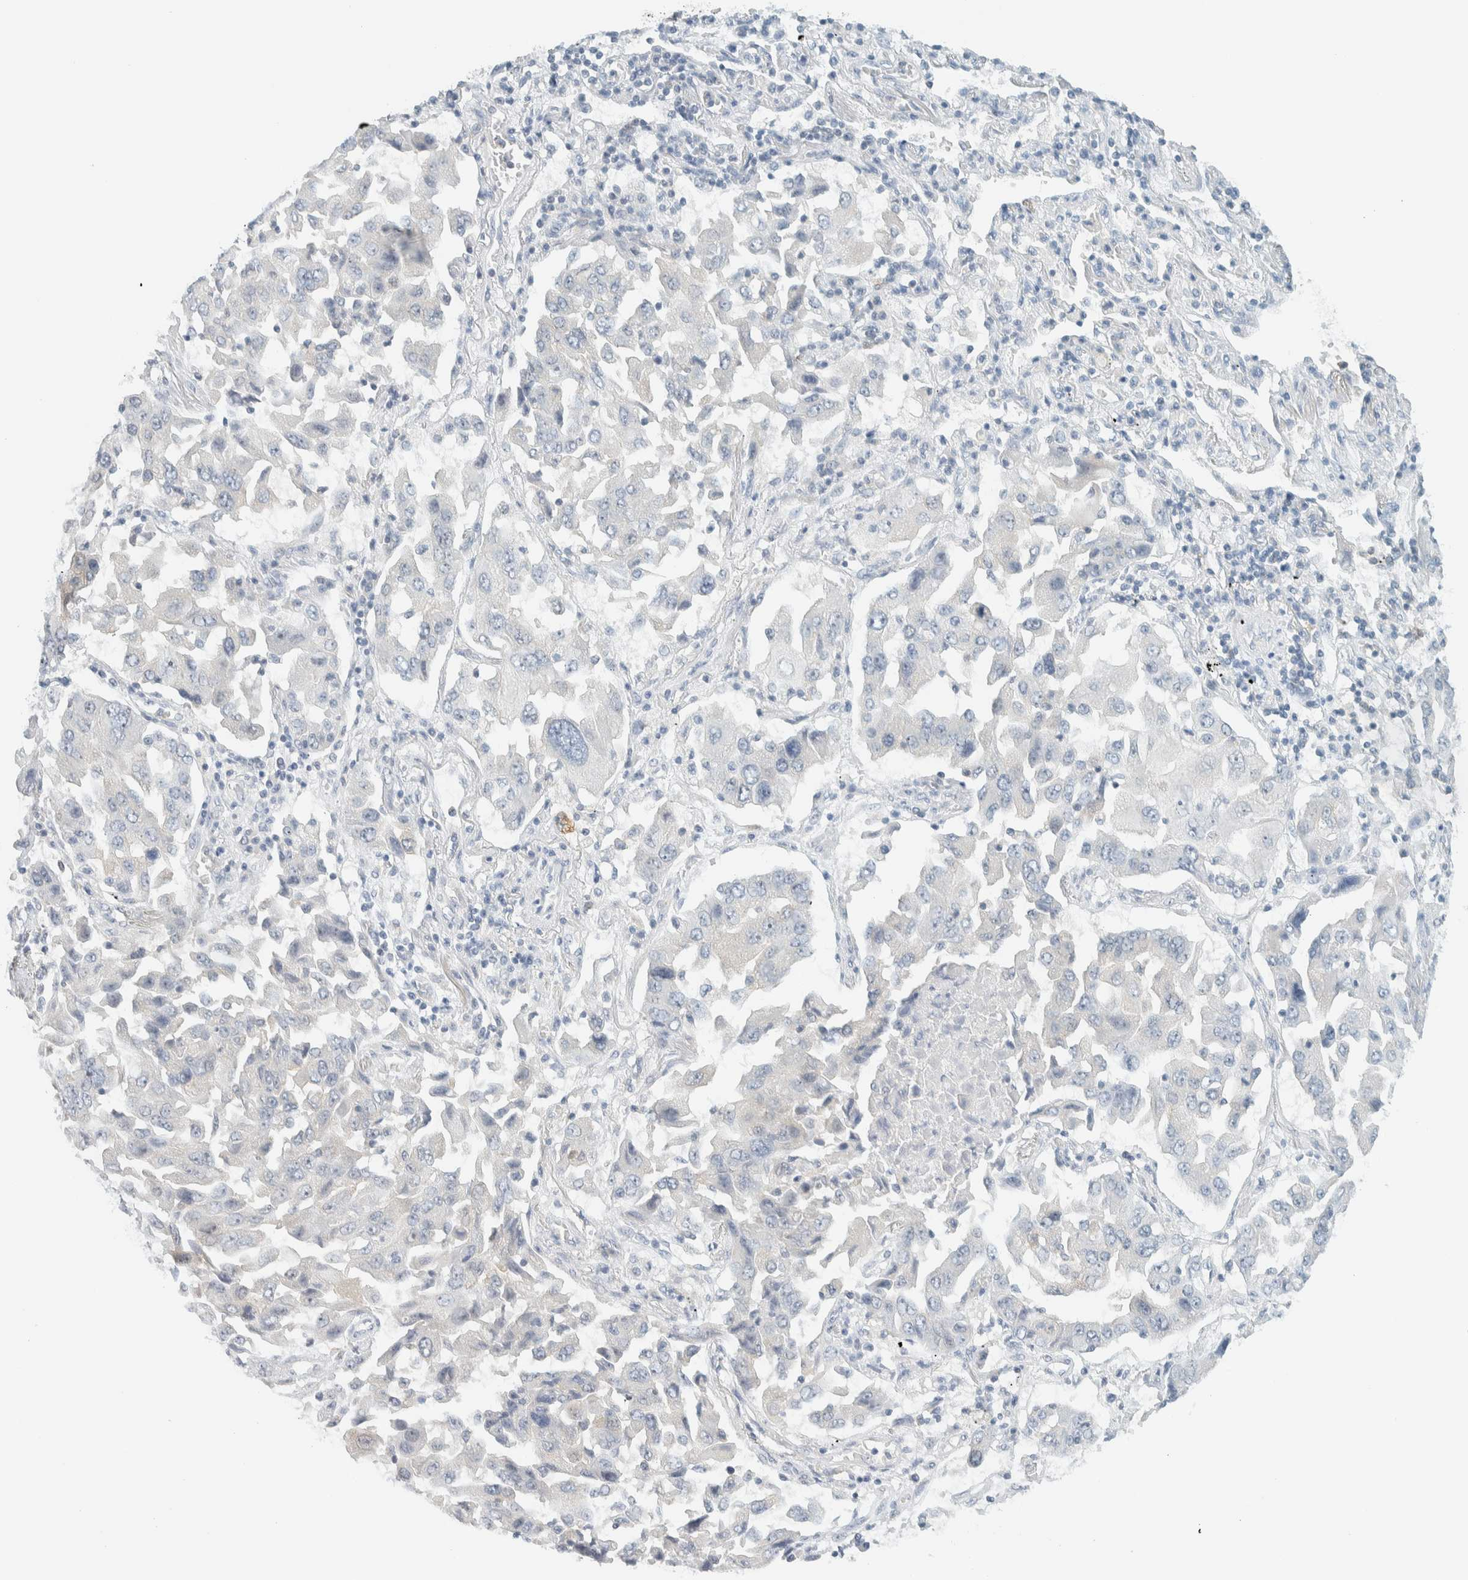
{"staining": {"intensity": "negative", "quantity": "none", "location": "none"}, "tissue": "lung cancer", "cell_type": "Tumor cells", "image_type": "cancer", "snomed": [{"axis": "morphology", "description": "Adenocarcinoma, NOS"}, {"axis": "topography", "description": "Lung"}], "caption": "There is no significant expression in tumor cells of lung cancer (adenocarcinoma). (Stains: DAB (3,3'-diaminobenzidine) immunohistochemistry with hematoxylin counter stain, Microscopy: brightfield microscopy at high magnification).", "gene": "NDE1", "patient": {"sex": "female", "age": 65}}